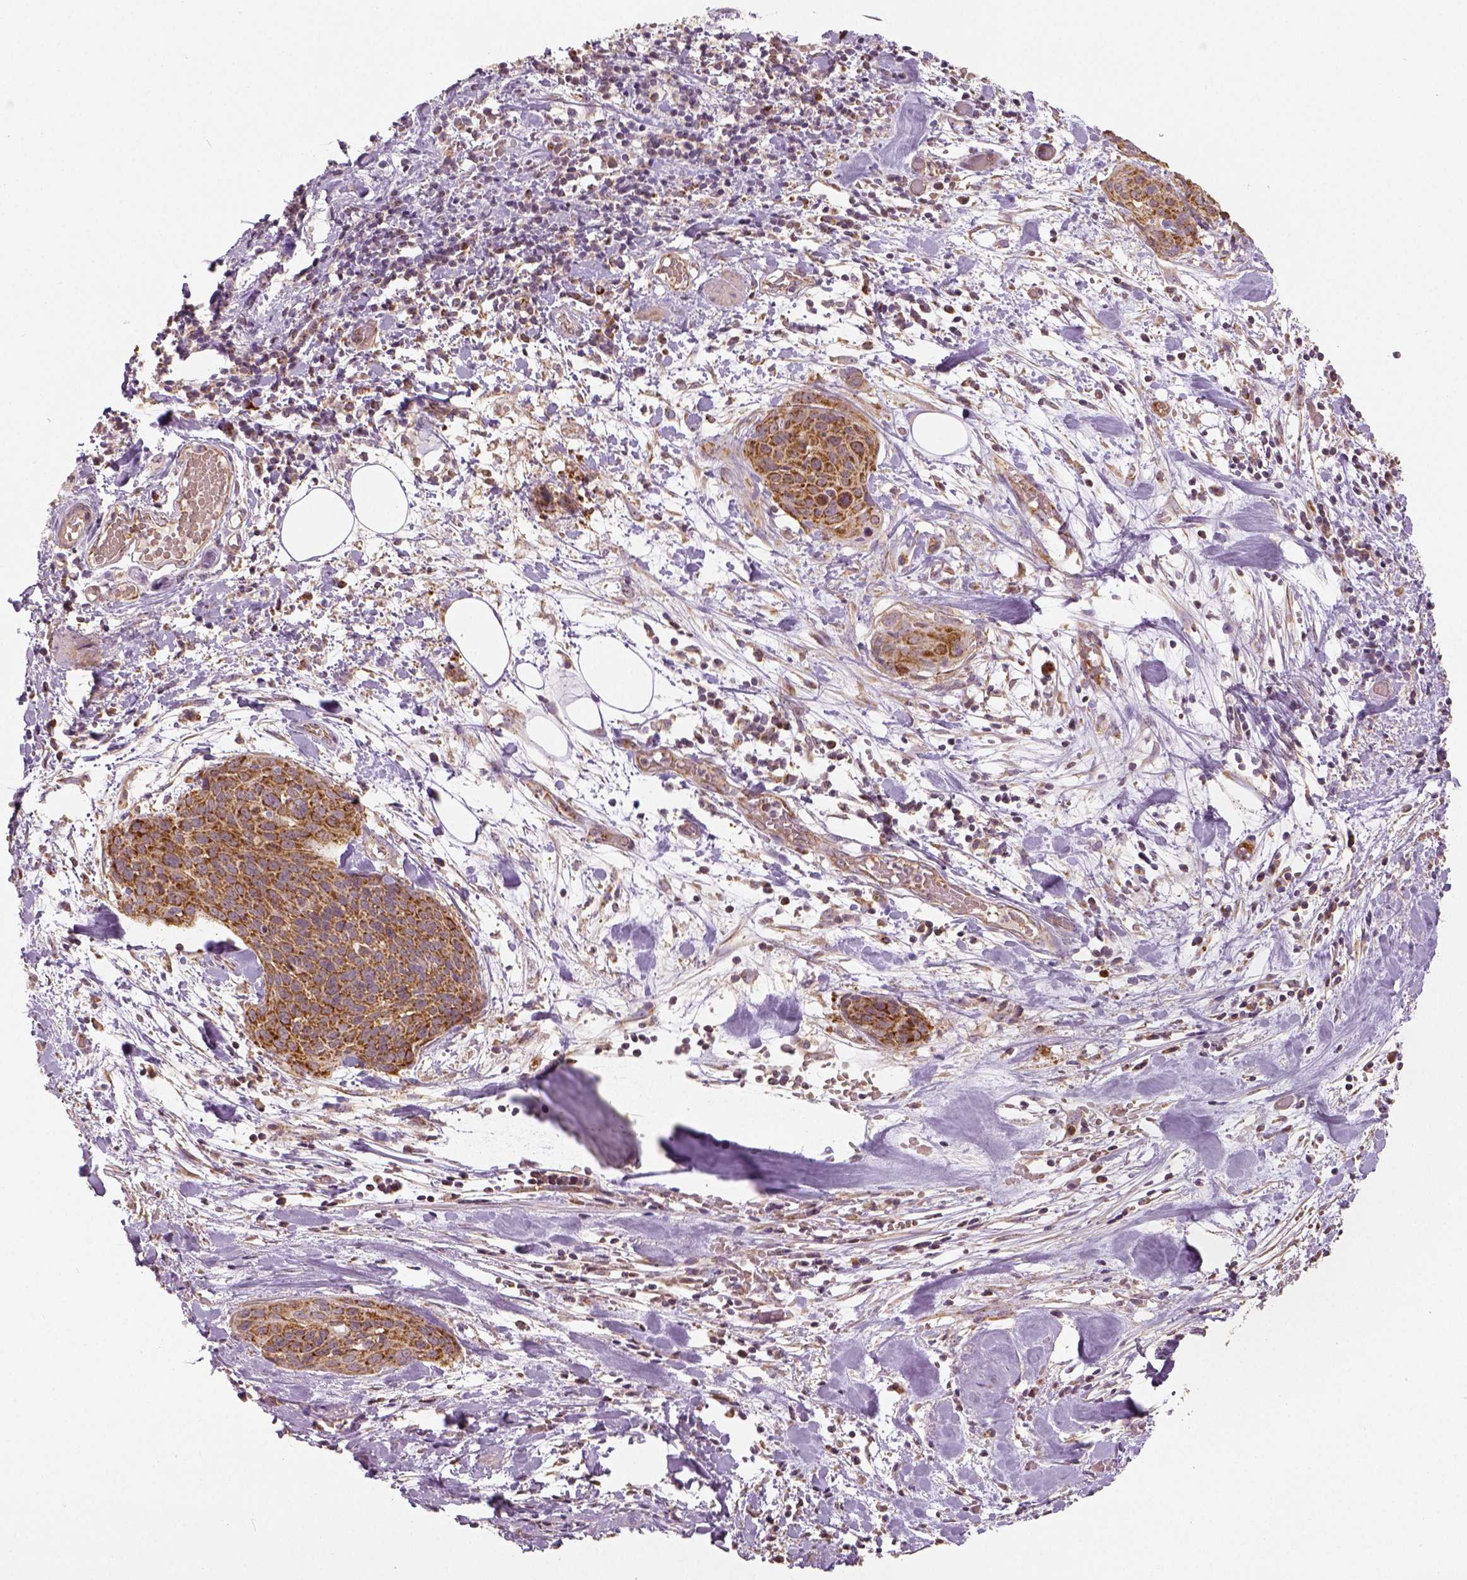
{"staining": {"intensity": "moderate", "quantity": ">75%", "location": "cytoplasmic/membranous"}, "tissue": "cervical cancer", "cell_type": "Tumor cells", "image_type": "cancer", "snomed": [{"axis": "morphology", "description": "Squamous cell carcinoma, NOS"}, {"axis": "topography", "description": "Cervix"}], "caption": "Protein analysis of squamous cell carcinoma (cervical) tissue reveals moderate cytoplasmic/membranous expression in approximately >75% of tumor cells.", "gene": "PGAM5", "patient": {"sex": "female", "age": 39}}